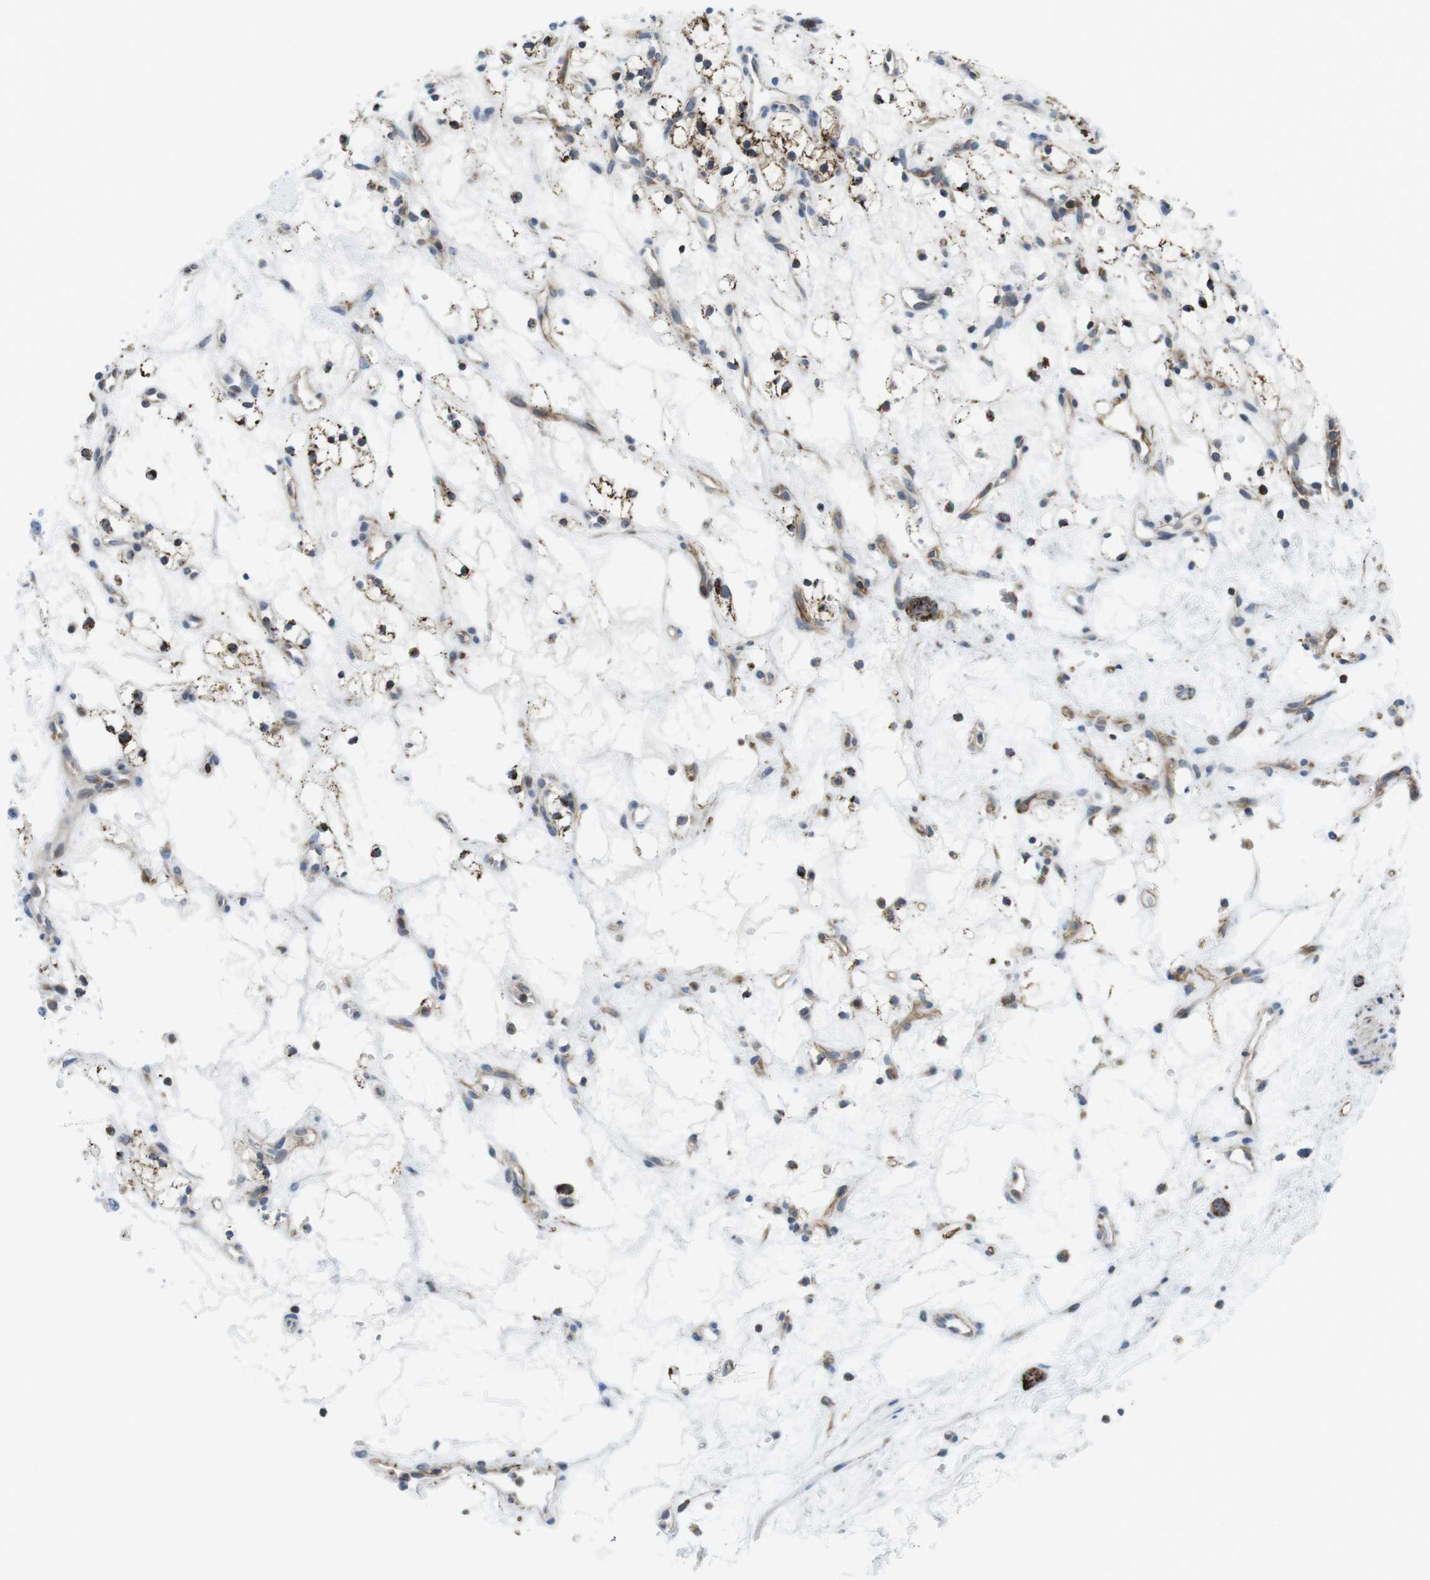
{"staining": {"intensity": "moderate", "quantity": "25%-75%", "location": "cytoplasmic/membranous"}, "tissue": "renal cancer", "cell_type": "Tumor cells", "image_type": "cancer", "snomed": [{"axis": "morphology", "description": "Adenocarcinoma, NOS"}, {"axis": "topography", "description": "Kidney"}], "caption": "Immunohistochemical staining of human renal adenocarcinoma shows medium levels of moderate cytoplasmic/membranous protein staining in approximately 25%-75% of tumor cells.", "gene": "KCNE3", "patient": {"sex": "female", "age": 60}}